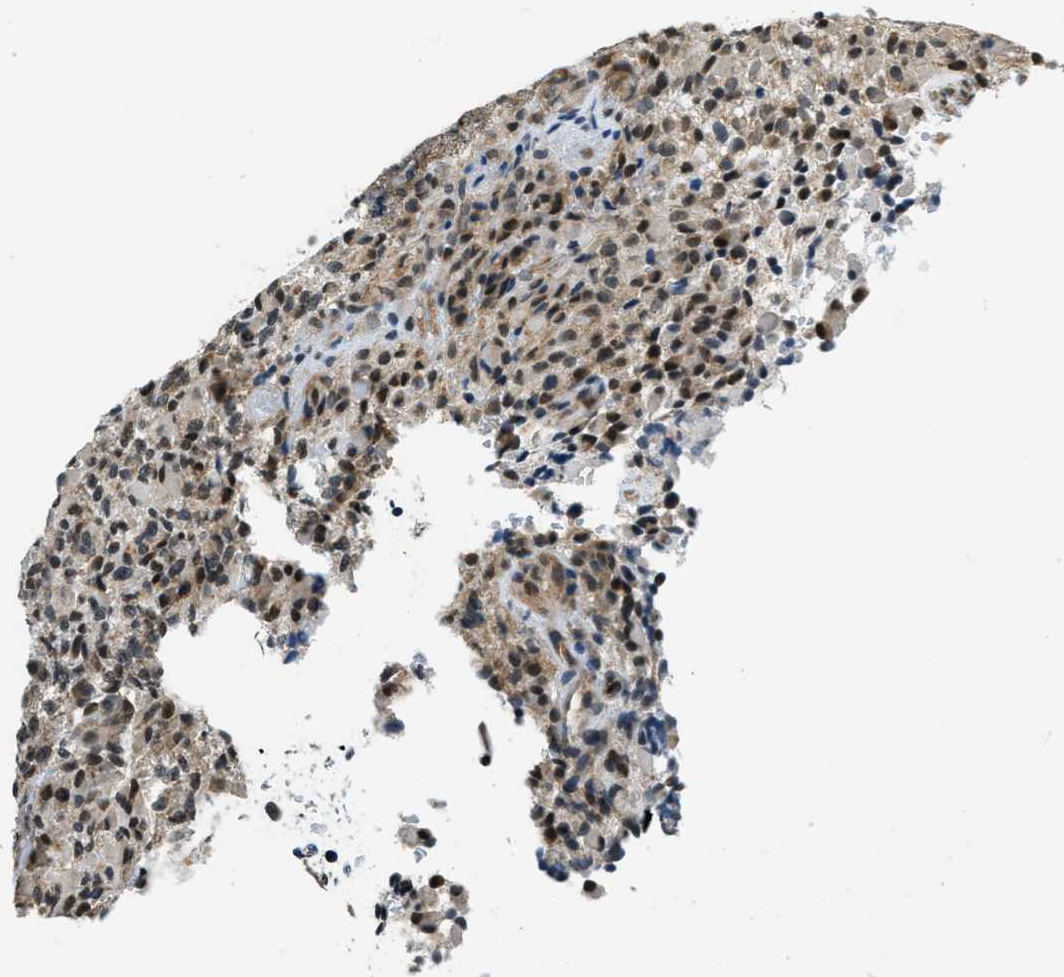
{"staining": {"intensity": "strong", "quantity": "25%-75%", "location": "nuclear"}, "tissue": "glioma", "cell_type": "Tumor cells", "image_type": "cancer", "snomed": [{"axis": "morphology", "description": "Glioma, malignant, High grade"}, {"axis": "topography", "description": "Brain"}], "caption": "Malignant high-grade glioma stained with DAB (3,3'-diaminobenzidine) IHC shows high levels of strong nuclear positivity in about 25%-75% of tumor cells.", "gene": "RAB11FIP1", "patient": {"sex": "male", "age": 71}}